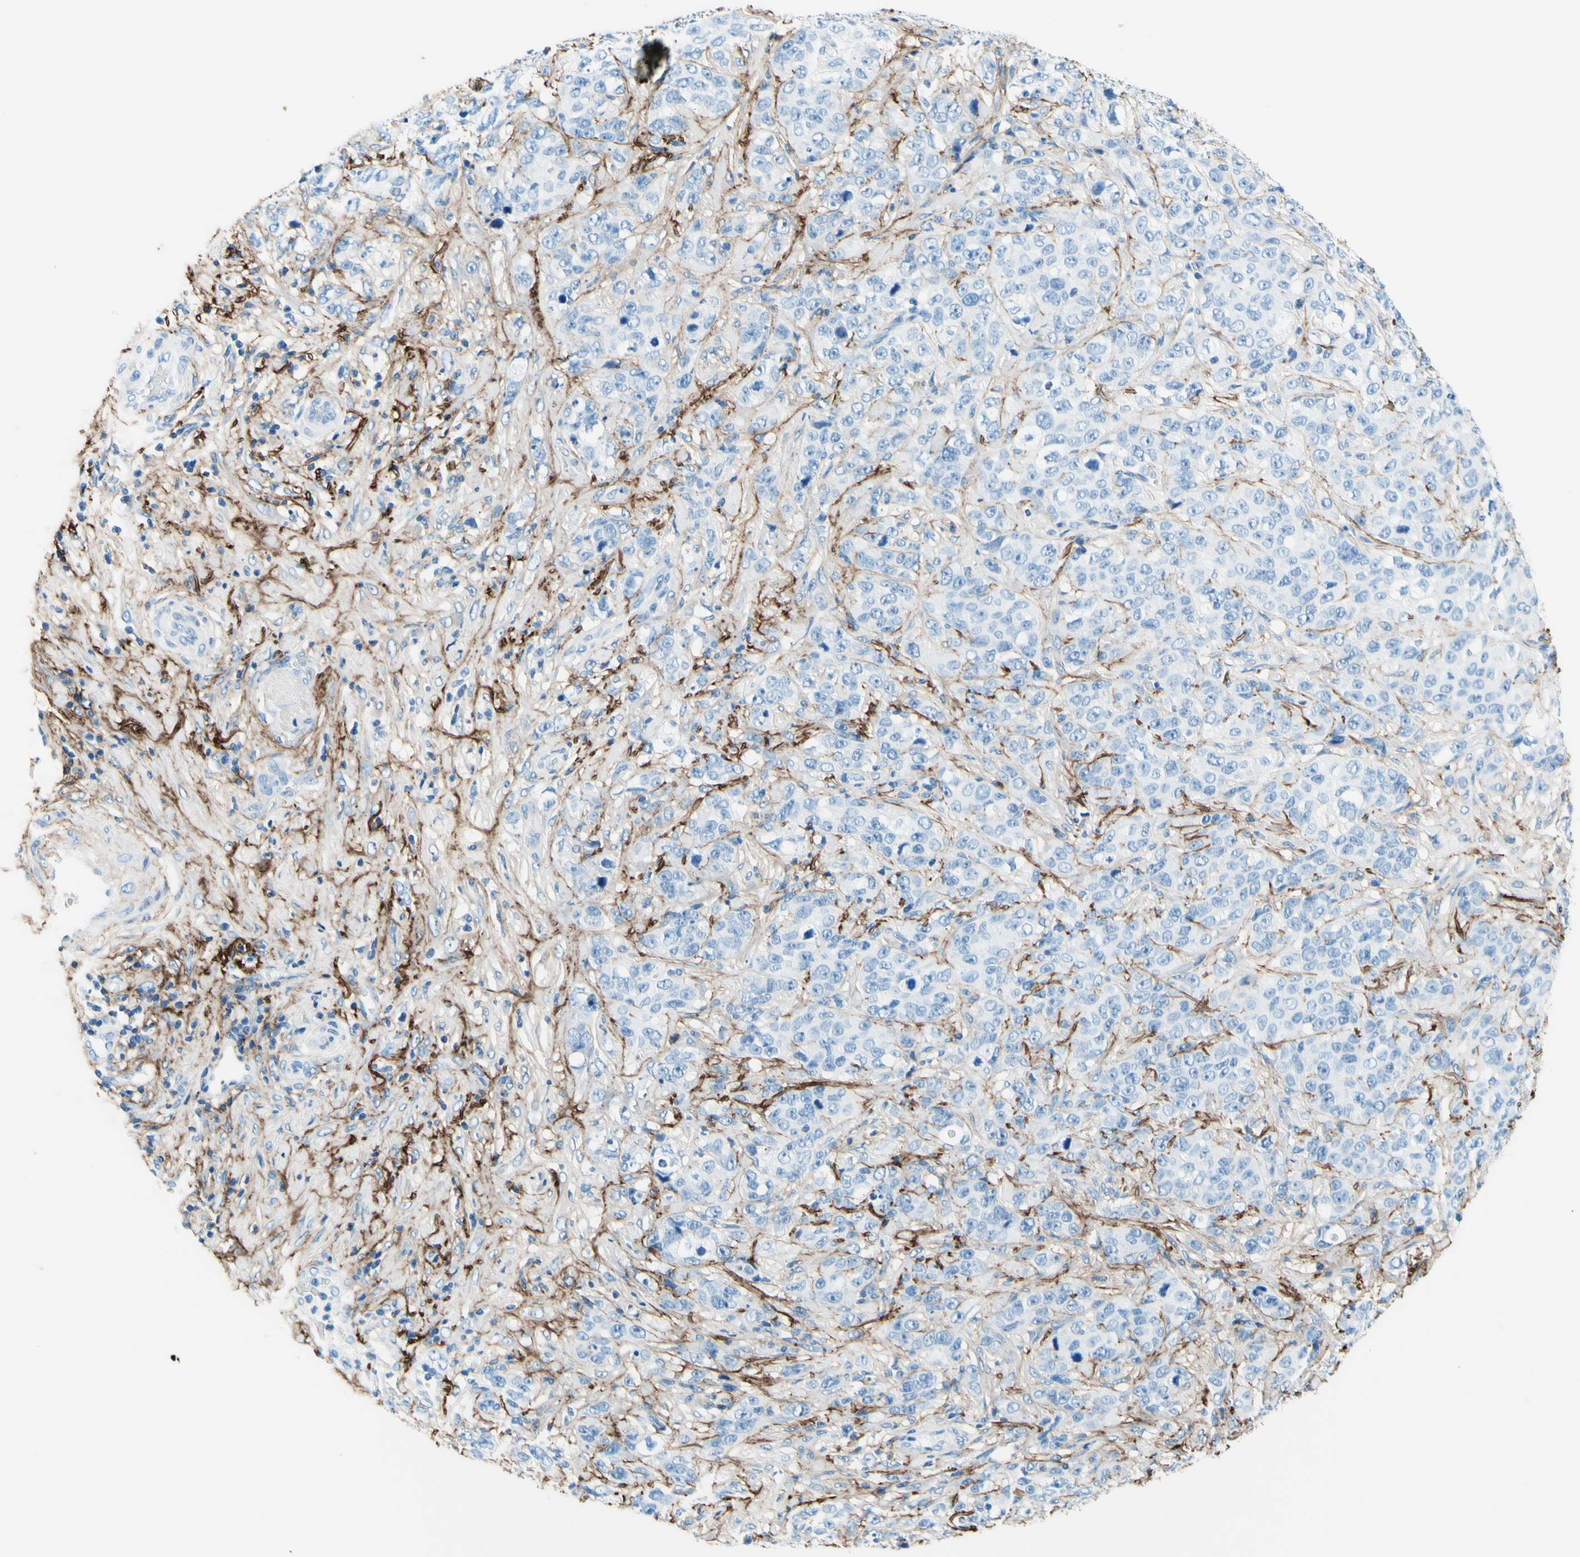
{"staining": {"intensity": "negative", "quantity": "none", "location": "none"}, "tissue": "stomach cancer", "cell_type": "Tumor cells", "image_type": "cancer", "snomed": [{"axis": "morphology", "description": "Adenocarcinoma, NOS"}, {"axis": "topography", "description": "Stomach"}], "caption": "A histopathology image of stomach cancer stained for a protein displays no brown staining in tumor cells.", "gene": "MFAP5", "patient": {"sex": "male", "age": 48}}